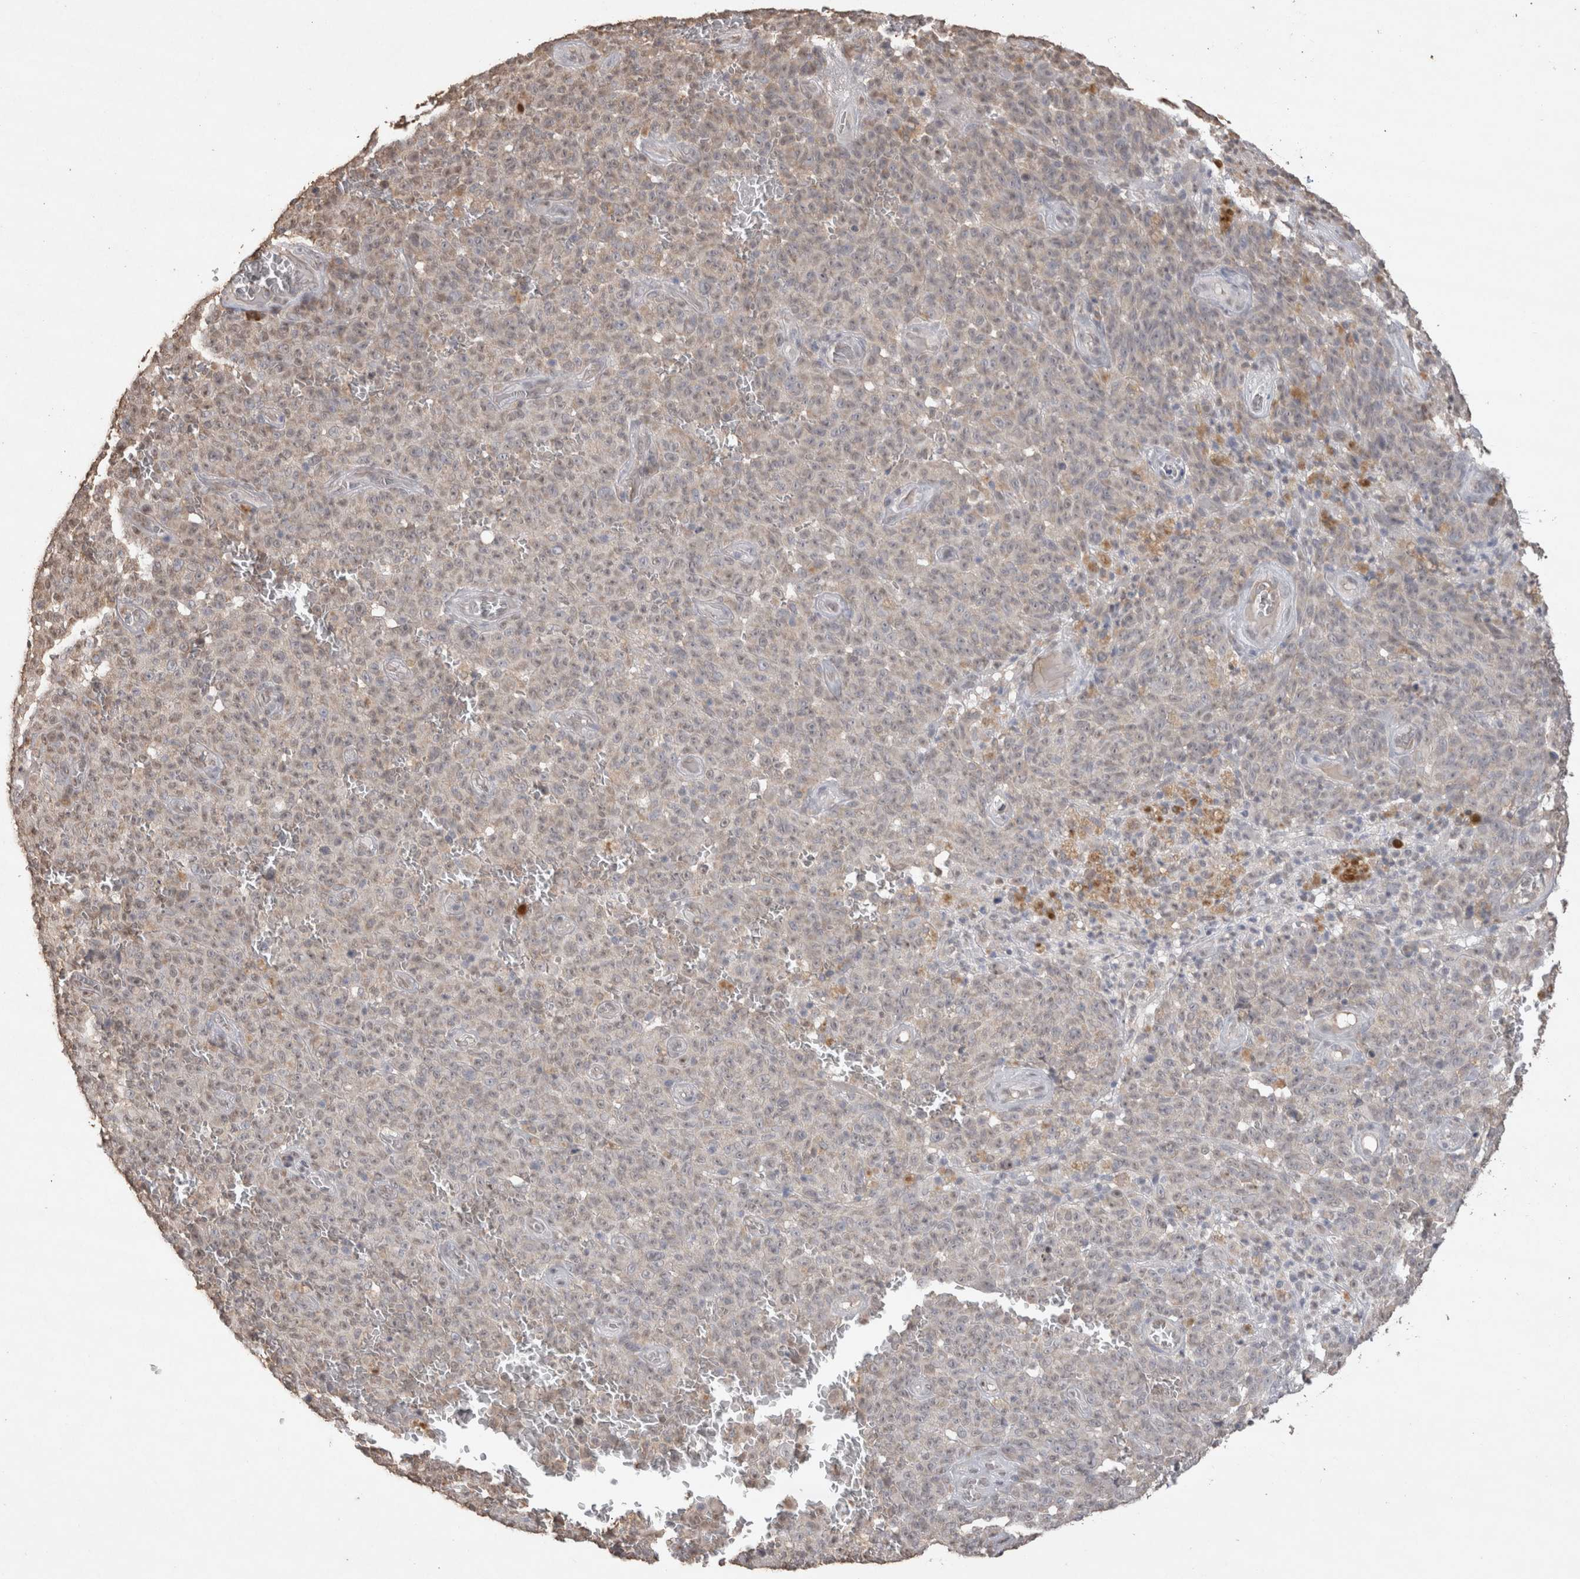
{"staining": {"intensity": "weak", "quantity": "<25%", "location": "nuclear"}, "tissue": "melanoma", "cell_type": "Tumor cells", "image_type": "cancer", "snomed": [{"axis": "morphology", "description": "Malignant melanoma, NOS"}, {"axis": "topography", "description": "Skin"}], "caption": "Malignant melanoma was stained to show a protein in brown. There is no significant expression in tumor cells.", "gene": "MLX", "patient": {"sex": "female", "age": 82}}